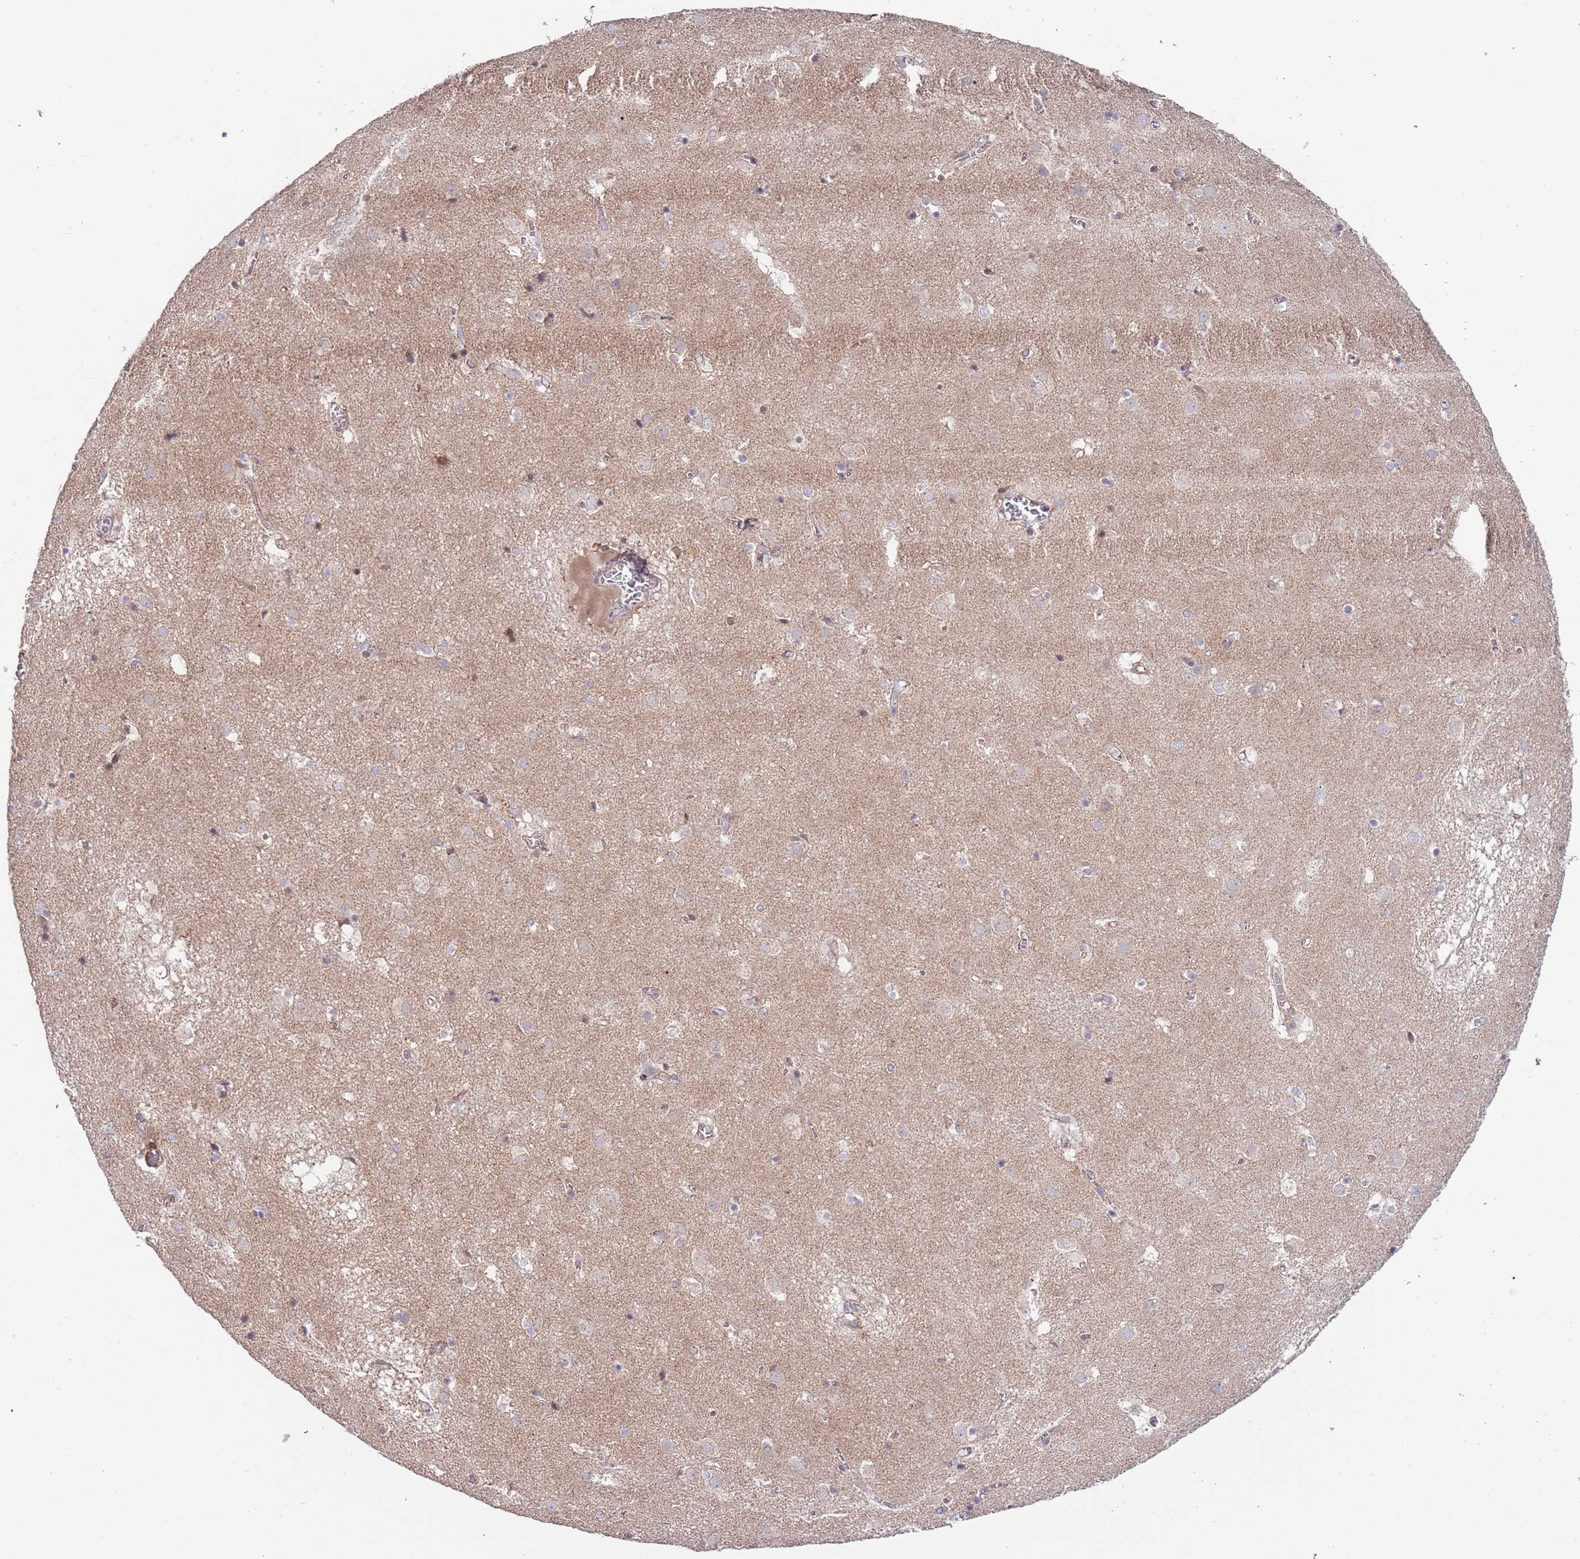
{"staining": {"intensity": "weak", "quantity": "<25%", "location": "cytoplasmic/membranous"}, "tissue": "caudate", "cell_type": "Glial cells", "image_type": "normal", "snomed": [{"axis": "morphology", "description": "Normal tissue, NOS"}, {"axis": "topography", "description": "Lateral ventricle wall"}], "caption": "High magnification brightfield microscopy of normal caudate stained with DAB (brown) and counterstained with hematoxylin (blue): glial cells show no significant positivity. (DAB (3,3'-diaminobenzidine) IHC with hematoxylin counter stain).", "gene": "ABCC10", "patient": {"sex": "male", "age": 70}}